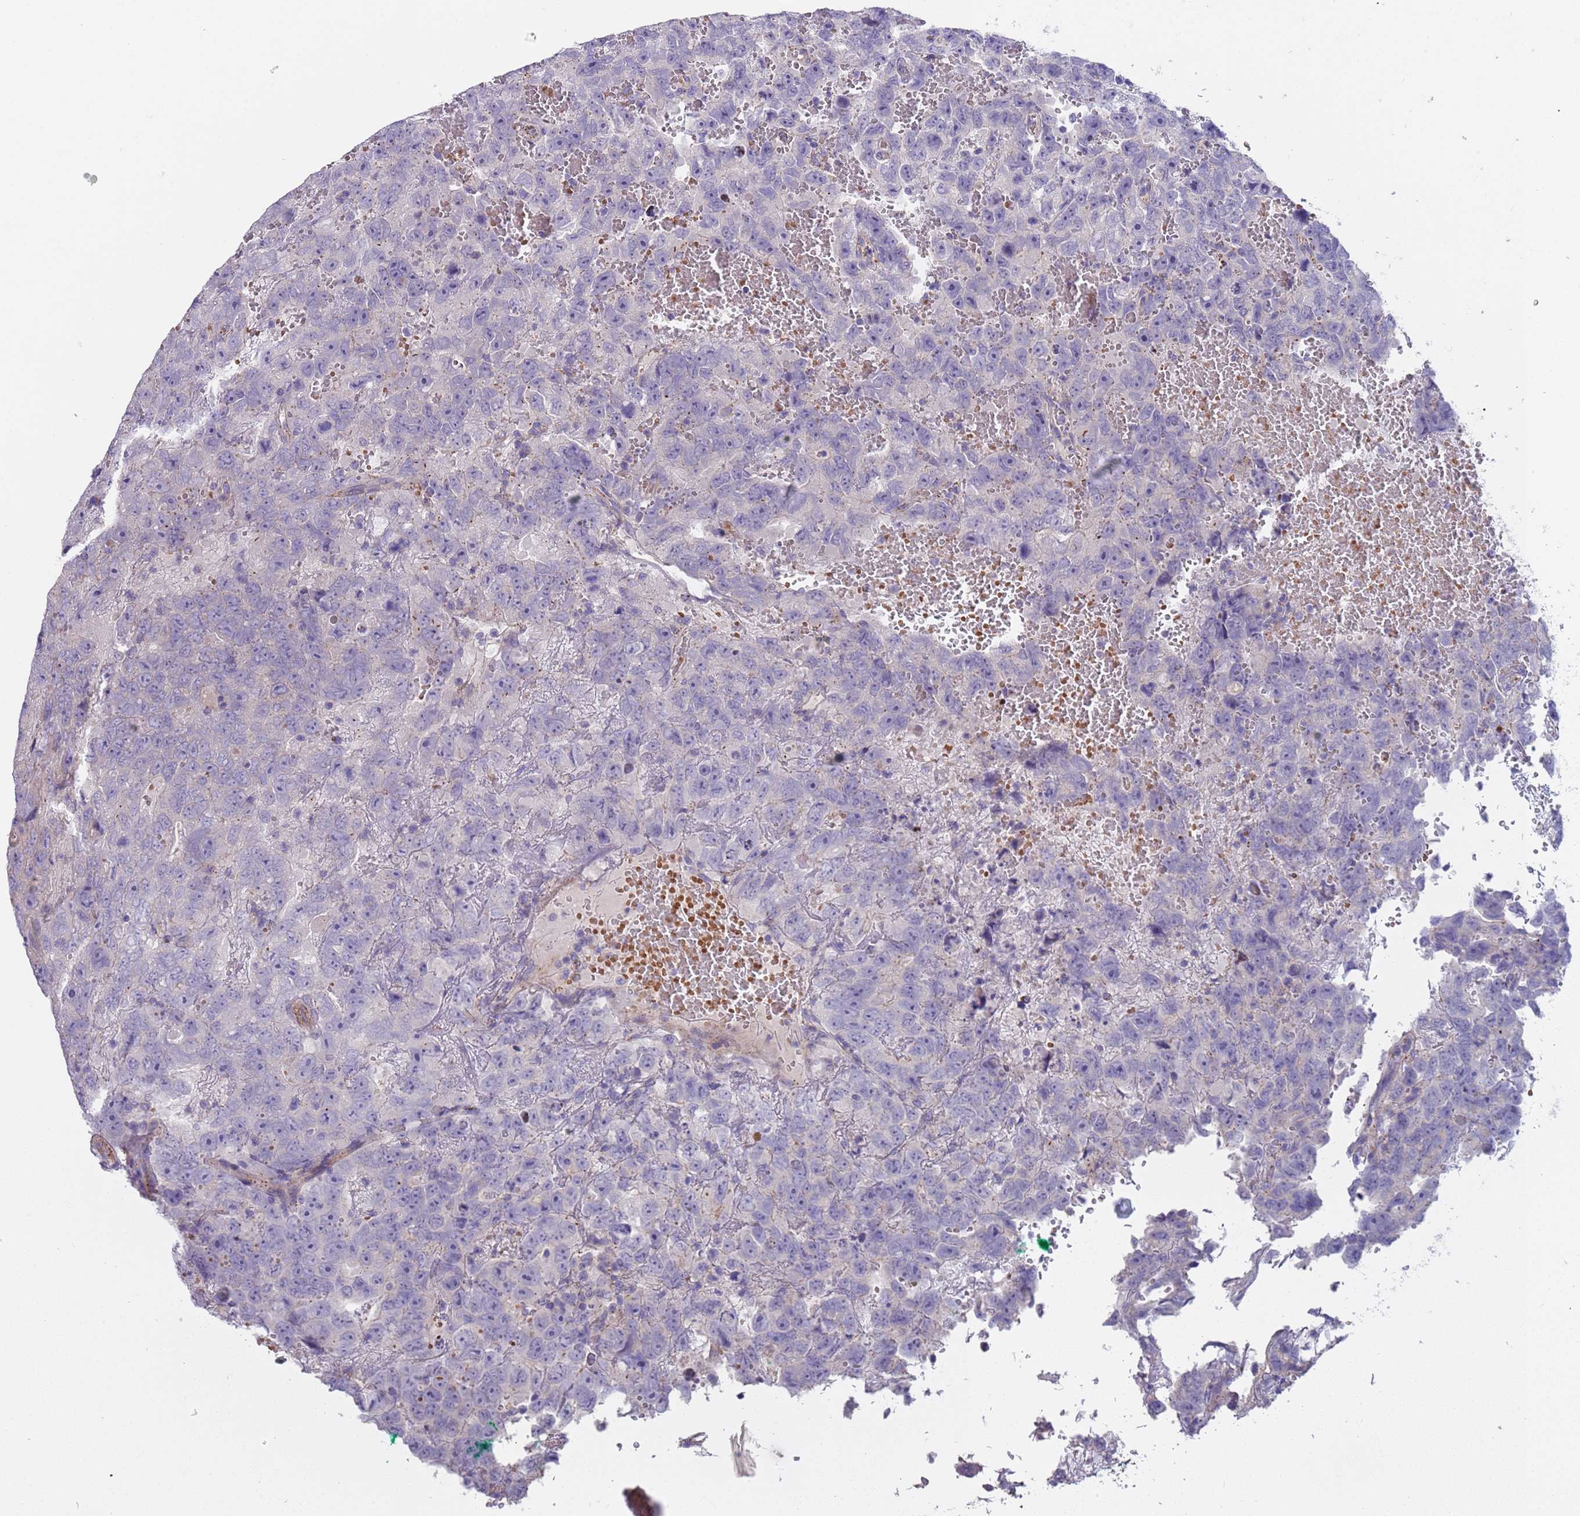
{"staining": {"intensity": "negative", "quantity": "none", "location": "none"}, "tissue": "testis cancer", "cell_type": "Tumor cells", "image_type": "cancer", "snomed": [{"axis": "morphology", "description": "Carcinoma, Embryonal, NOS"}, {"axis": "topography", "description": "Testis"}], "caption": "Testis cancer (embryonal carcinoma) was stained to show a protein in brown. There is no significant staining in tumor cells. The staining was performed using DAB (3,3'-diaminobenzidine) to visualize the protein expression in brown, while the nuclei were stained in blue with hematoxylin (Magnification: 20x).", "gene": "KBTBD3", "patient": {"sex": "male", "age": 45}}